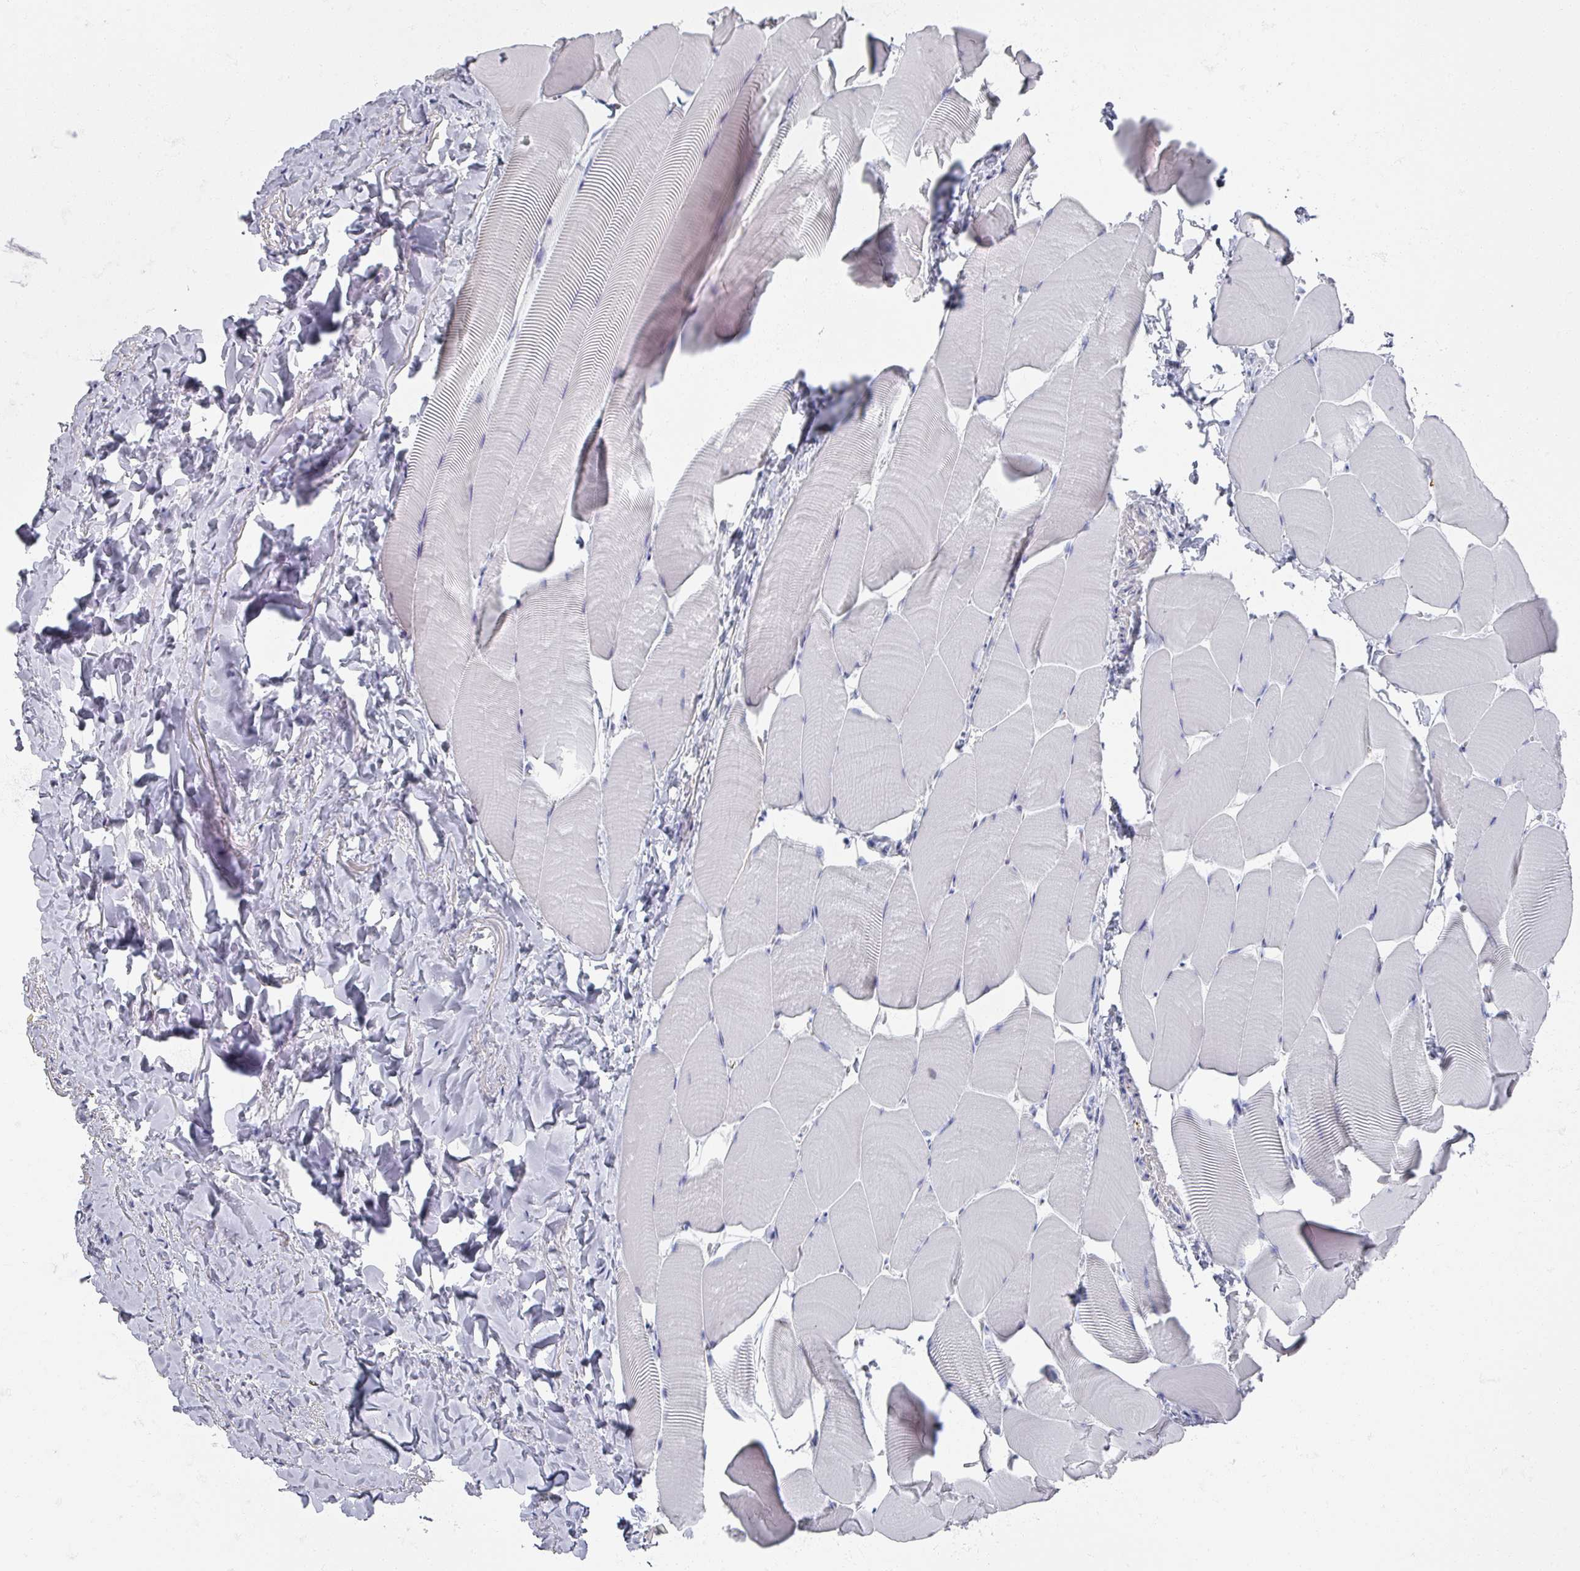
{"staining": {"intensity": "negative", "quantity": "none", "location": "none"}, "tissue": "skeletal muscle", "cell_type": "Myocytes", "image_type": "normal", "snomed": [{"axis": "morphology", "description": "Normal tissue, NOS"}, {"axis": "topography", "description": "Skeletal muscle"}], "caption": "Immunohistochemical staining of unremarkable skeletal muscle displays no significant positivity in myocytes. (DAB (3,3'-diaminobenzidine) IHC, high magnification).", "gene": "OMG", "patient": {"sex": "male", "age": 25}}